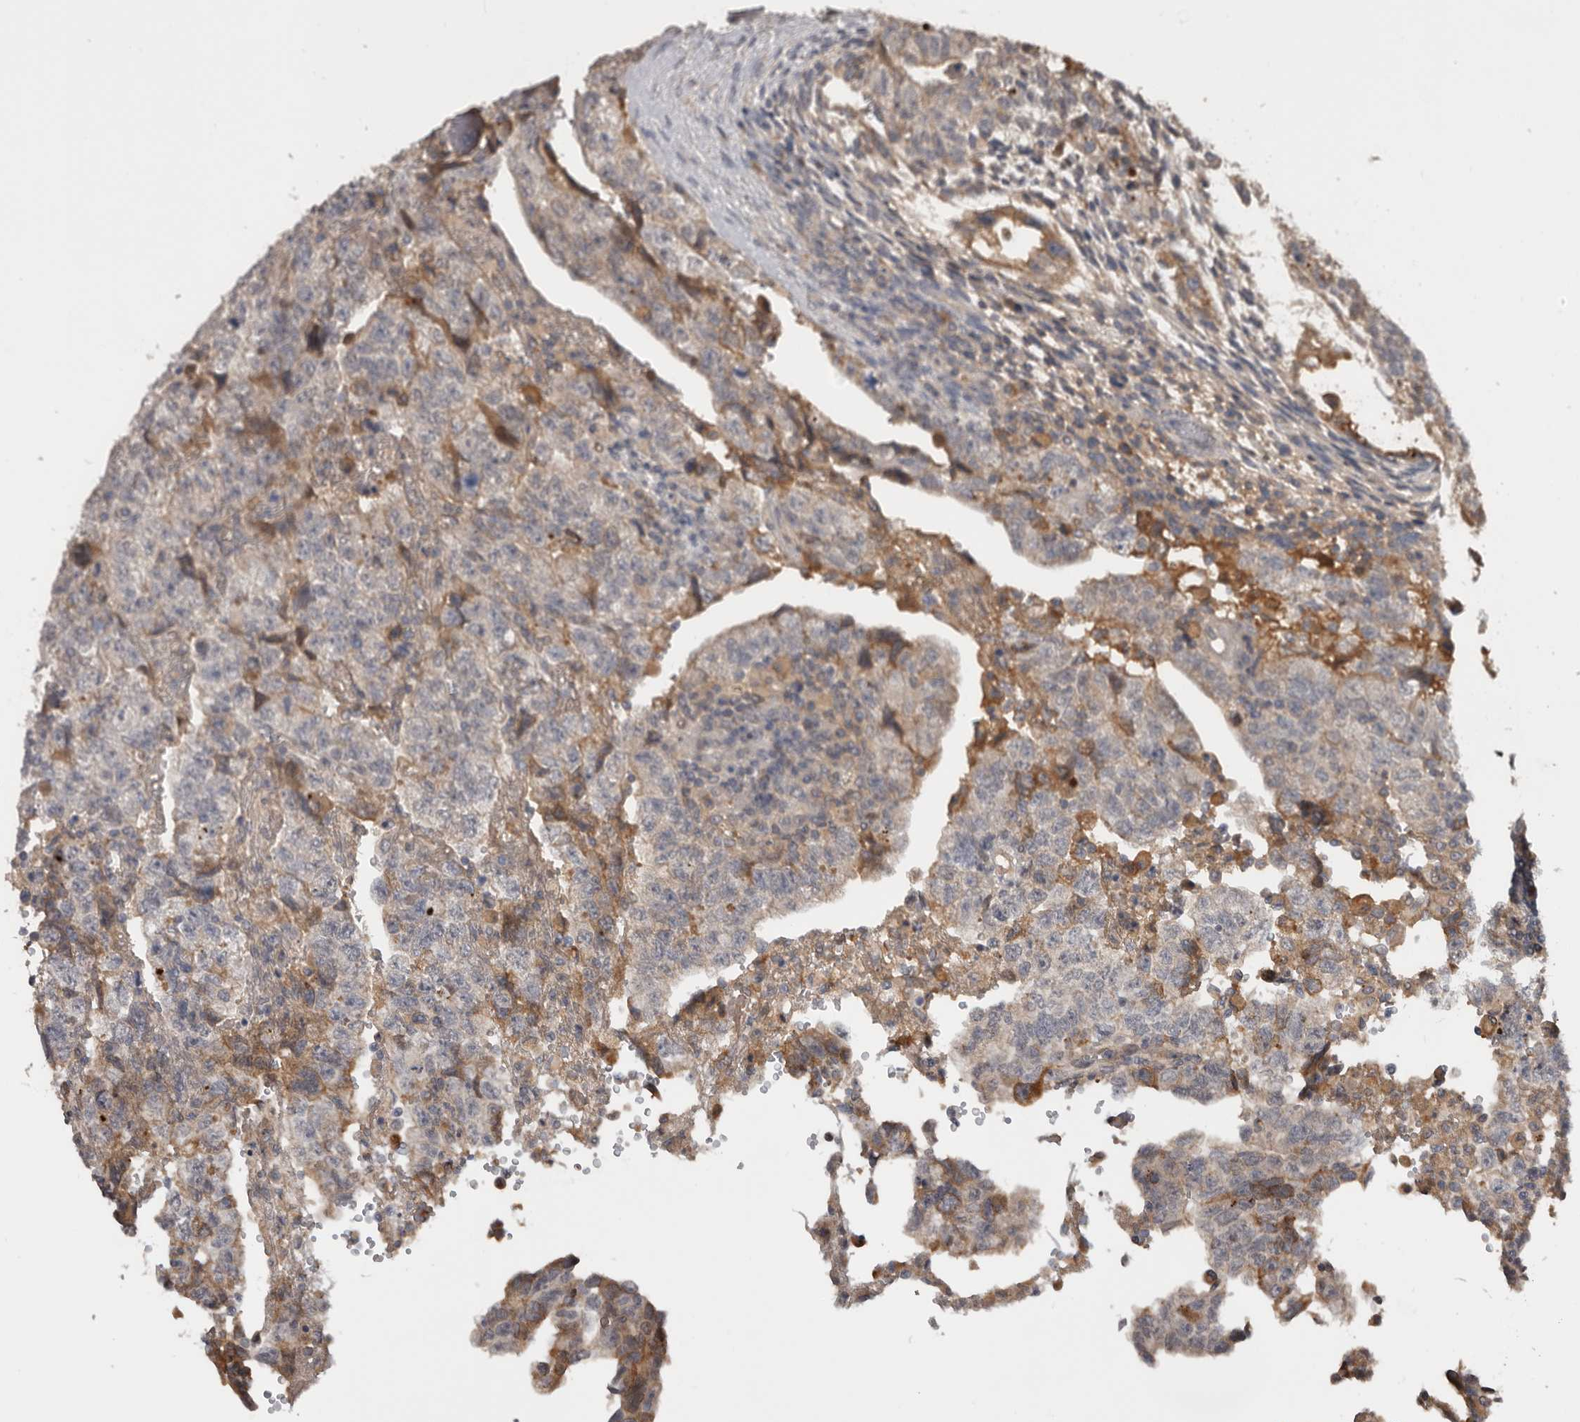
{"staining": {"intensity": "moderate", "quantity": "<25%", "location": "cytoplasmic/membranous"}, "tissue": "testis cancer", "cell_type": "Tumor cells", "image_type": "cancer", "snomed": [{"axis": "morphology", "description": "Normal tissue, NOS"}, {"axis": "morphology", "description": "Carcinoma, Embryonal, NOS"}, {"axis": "topography", "description": "Testis"}], "caption": "A brown stain highlights moderate cytoplasmic/membranous expression of a protein in testis embryonal carcinoma tumor cells.", "gene": "NMUR1", "patient": {"sex": "male", "age": 36}}